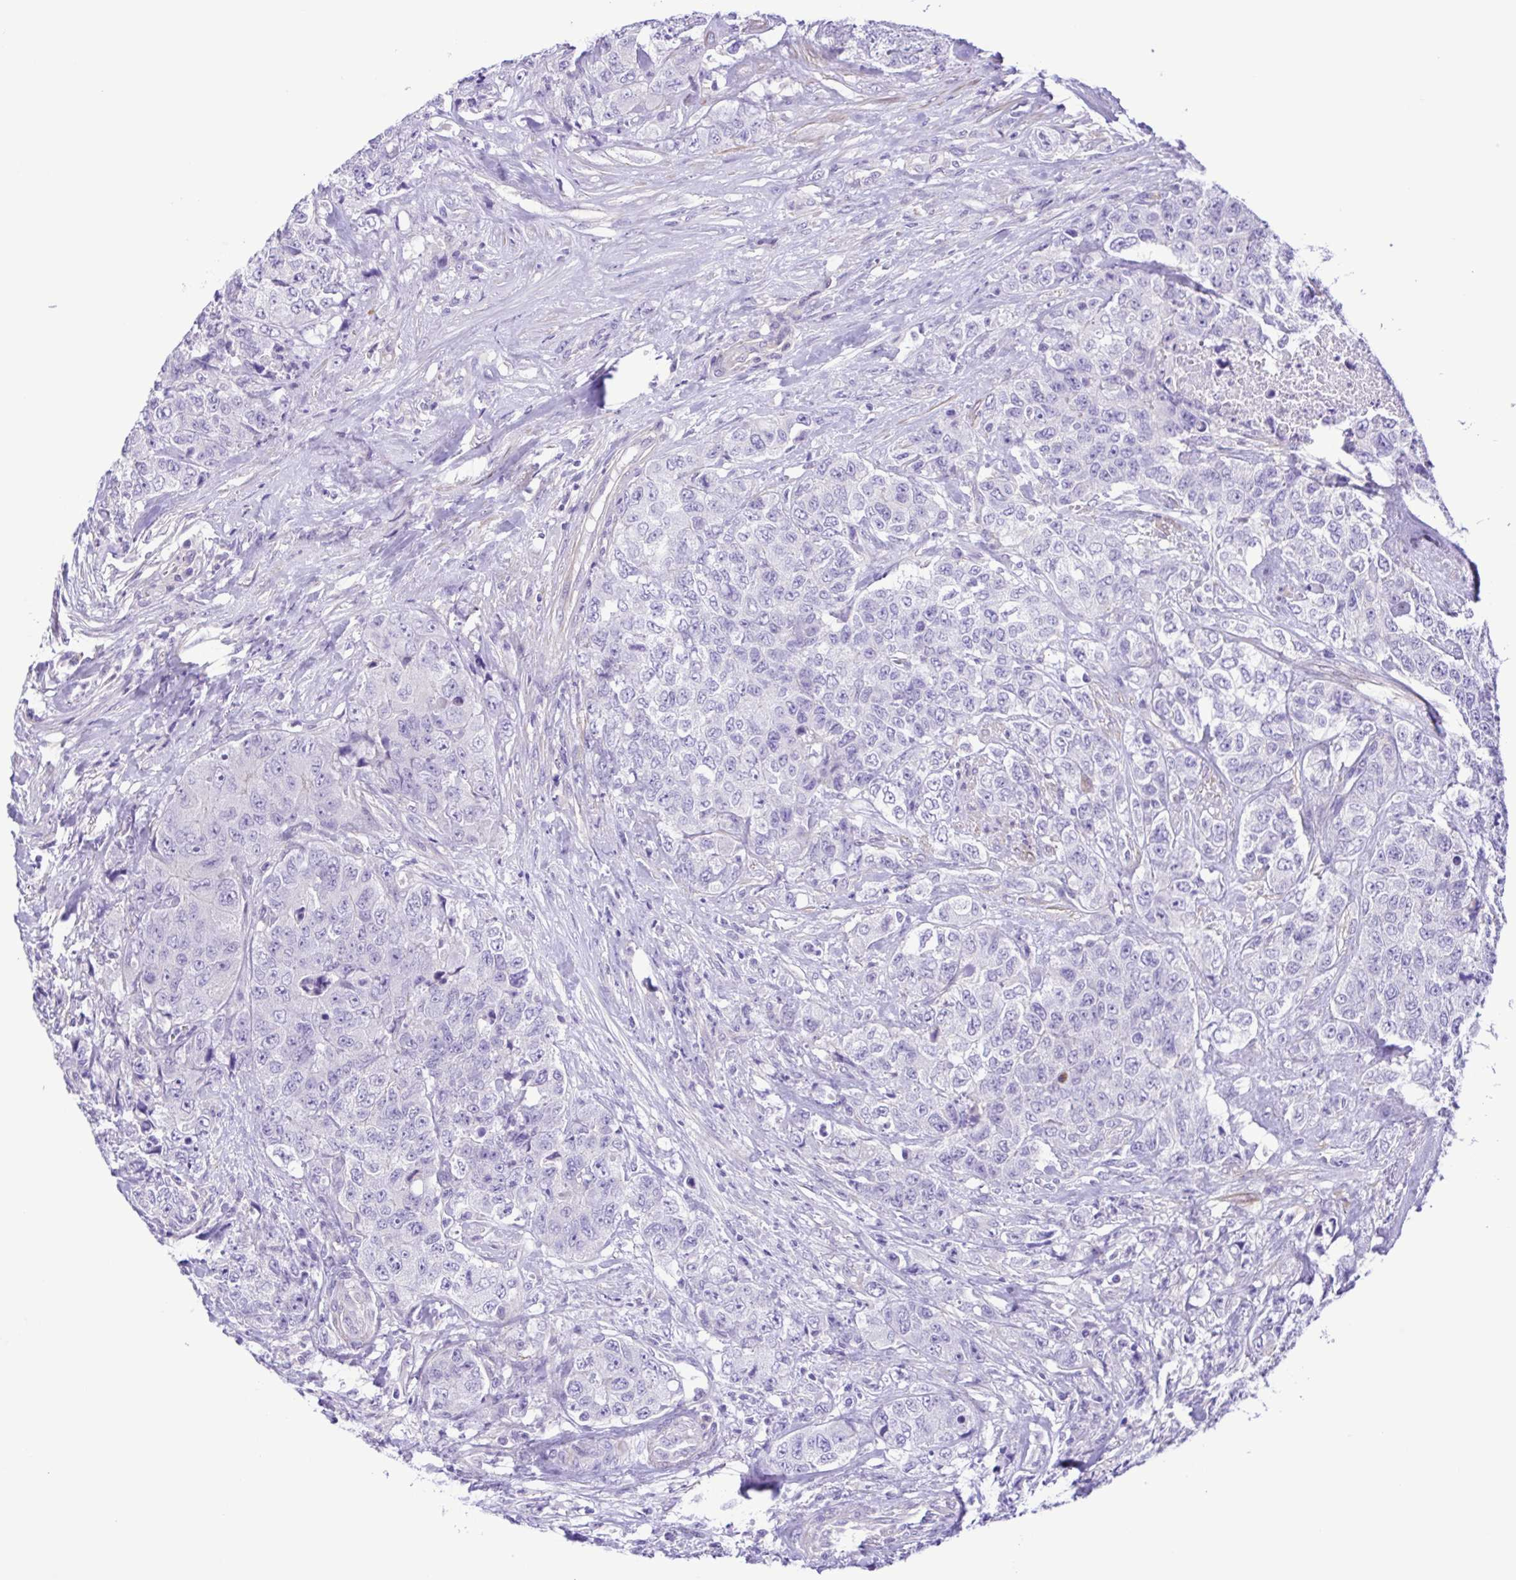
{"staining": {"intensity": "negative", "quantity": "none", "location": "none"}, "tissue": "urothelial cancer", "cell_type": "Tumor cells", "image_type": "cancer", "snomed": [{"axis": "morphology", "description": "Urothelial carcinoma, High grade"}, {"axis": "topography", "description": "Urinary bladder"}], "caption": "Histopathology image shows no significant protein positivity in tumor cells of high-grade urothelial carcinoma.", "gene": "ISM2", "patient": {"sex": "female", "age": 78}}